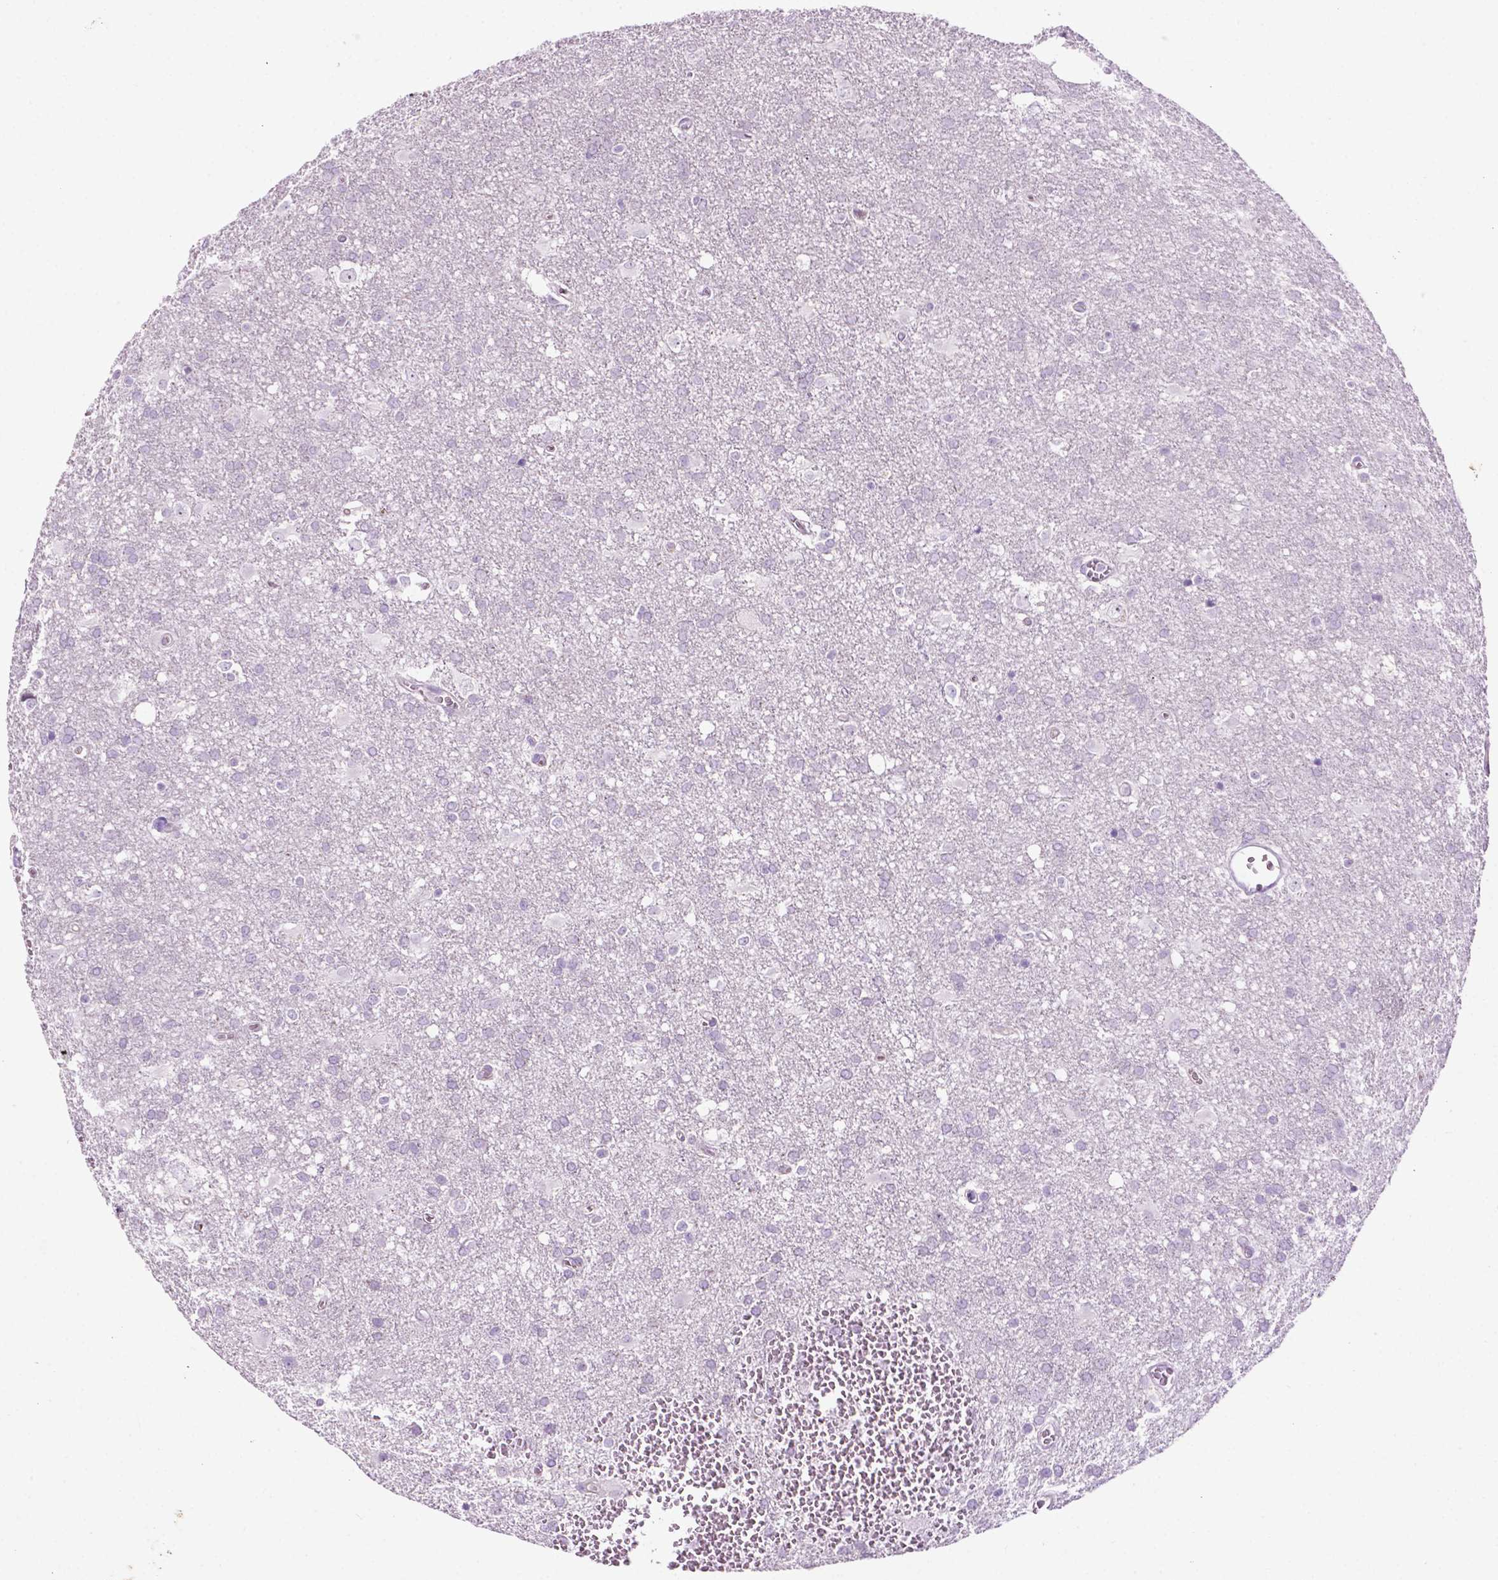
{"staining": {"intensity": "negative", "quantity": "none", "location": "none"}, "tissue": "glioma", "cell_type": "Tumor cells", "image_type": "cancer", "snomed": [{"axis": "morphology", "description": "Glioma, malignant, Low grade"}, {"axis": "topography", "description": "Brain"}], "caption": "The histopathology image displays no staining of tumor cells in malignant low-grade glioma.", "gene": "PHGR1", "patient": {"sex": "male", "age": 66}}